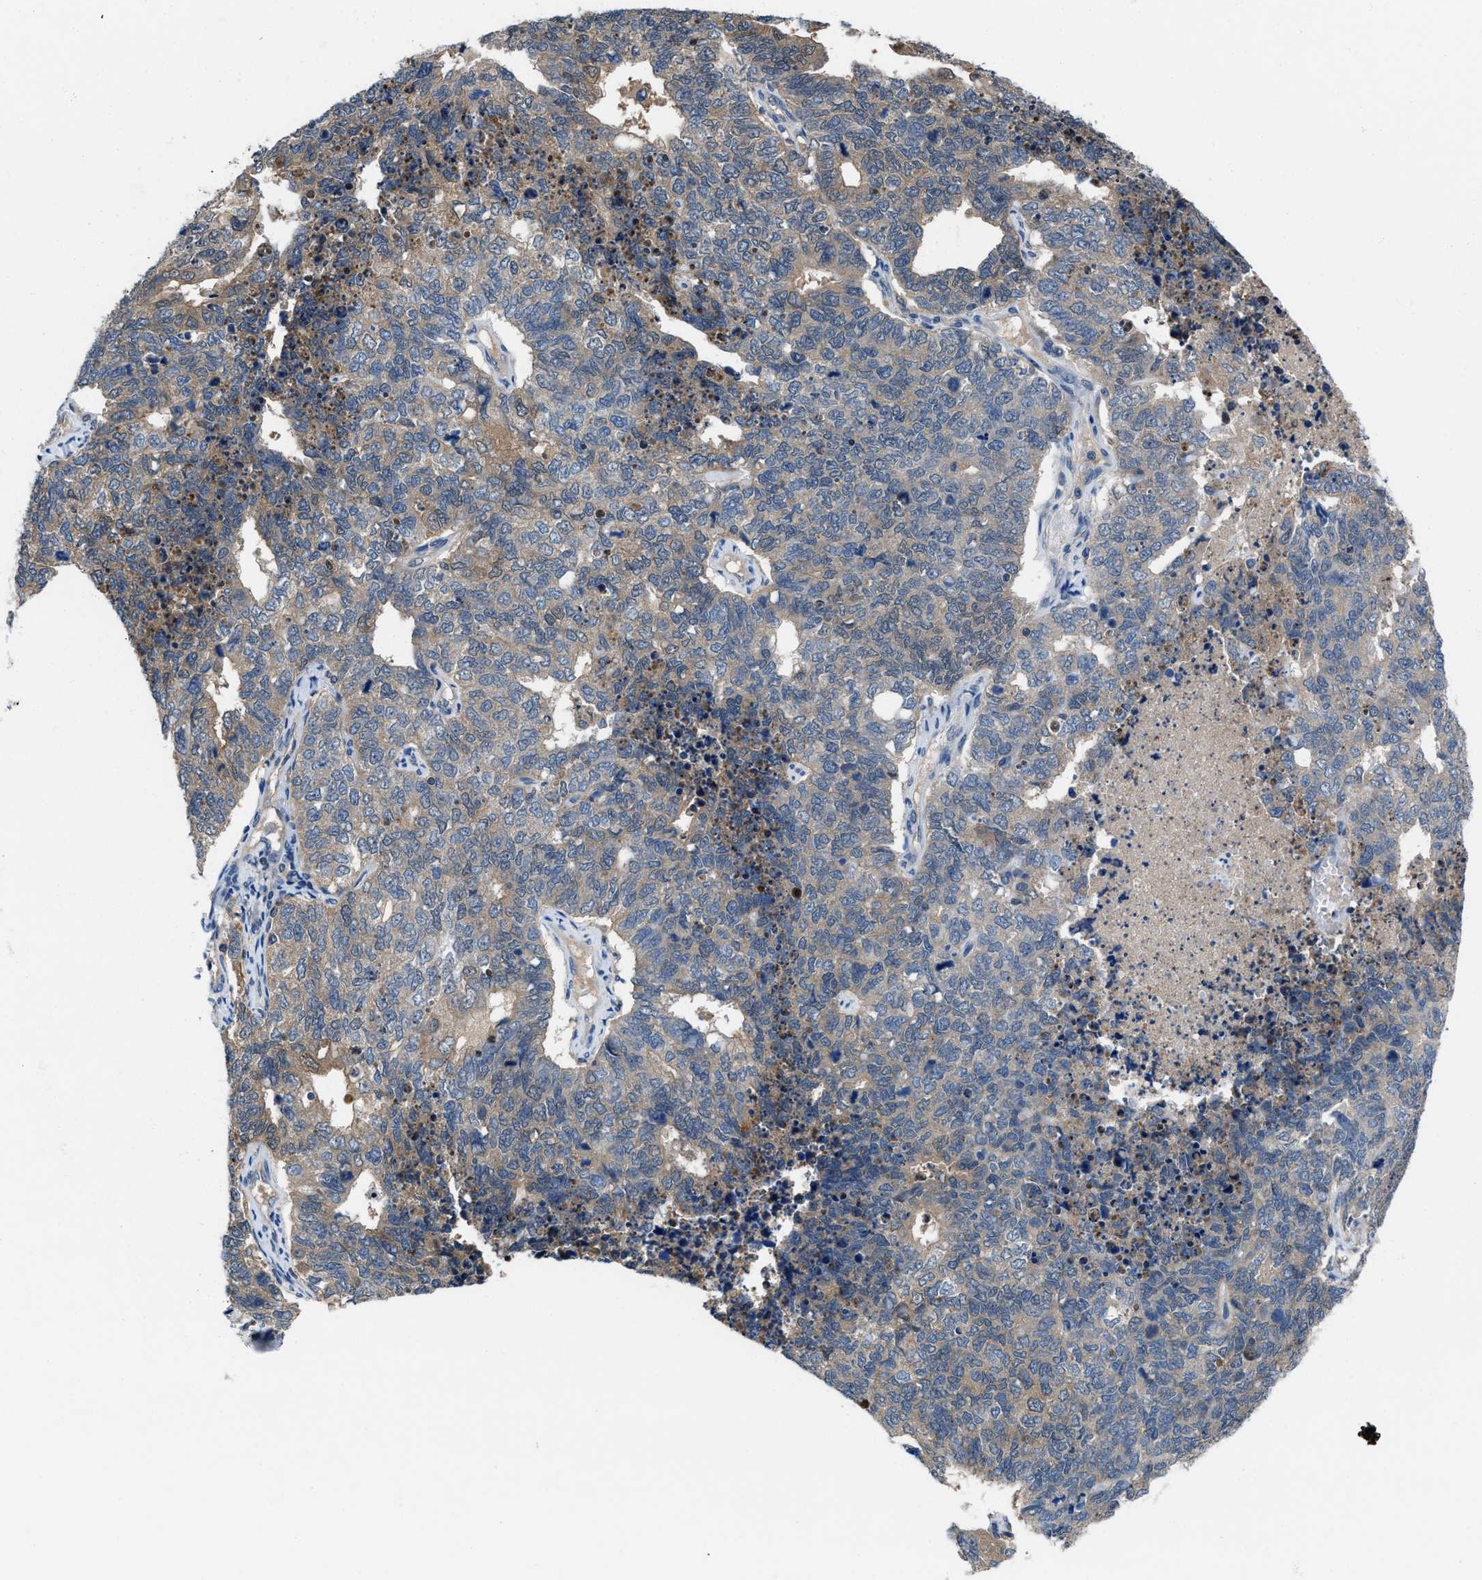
{"staining": {"intensity": "weak", "quantity": "25%-75%", "location": "cytoplasmic/membranous"}, "tissue": "cervical cancer", "cell_type": "Tumor cells", "image_type": "cancer", "snomed": [{"axis": "morphology", "description": "Squamous cell carcinoma, NOS"}, {"axis": "topography", "description": "Cervix"}], "caption": "Cervical cancer tissue reveals weak cytoplasmic/membranous expression in approximately 25%-75% of tumor cells, visualized by immunohistochemistry.", "gene": "NUDT5", "patient": {"sex": "female", "age": 63}}